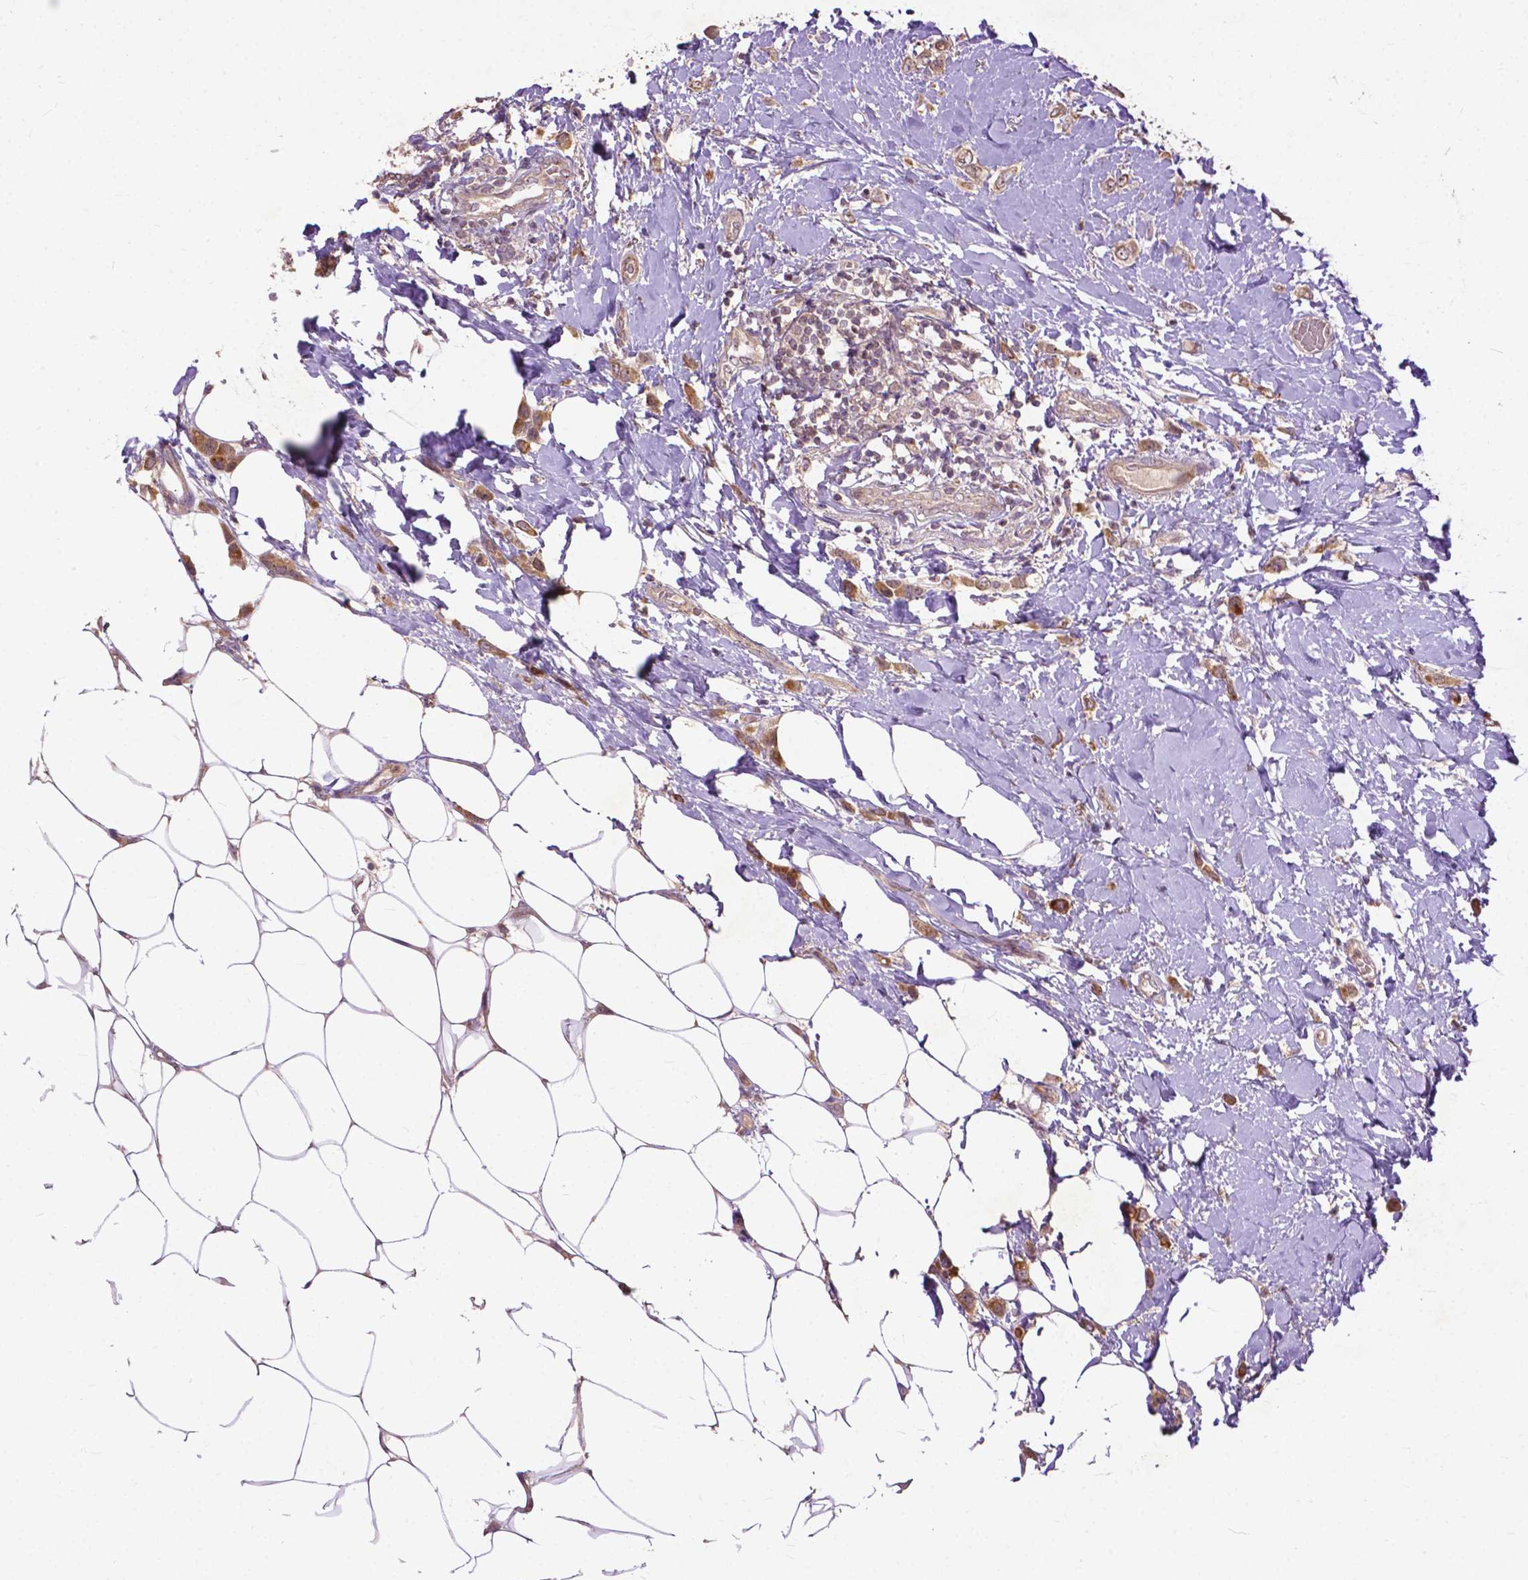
{"staining": {"intensity": "moderate", "quantity": ">75%", "location": "cytoplasmic/membranous,nuclear"}, "tissue": "breast cancer", "cell_type": "Tumor cells", "image_type": "cancer", "snomed": [{"axis": "morphology", "description": "Lobular carcinoma"}, {"axis": "topography", "description": "Breast"}], "caption": "An image showing moderate cytoplasmic/membranous and nuclear expression in about >75% of tumor cells in breast cancer, as visualized by brown immunohistochemical staining.", "gene": "PARP3", "patient": {"sex": "female", "age": 66}}